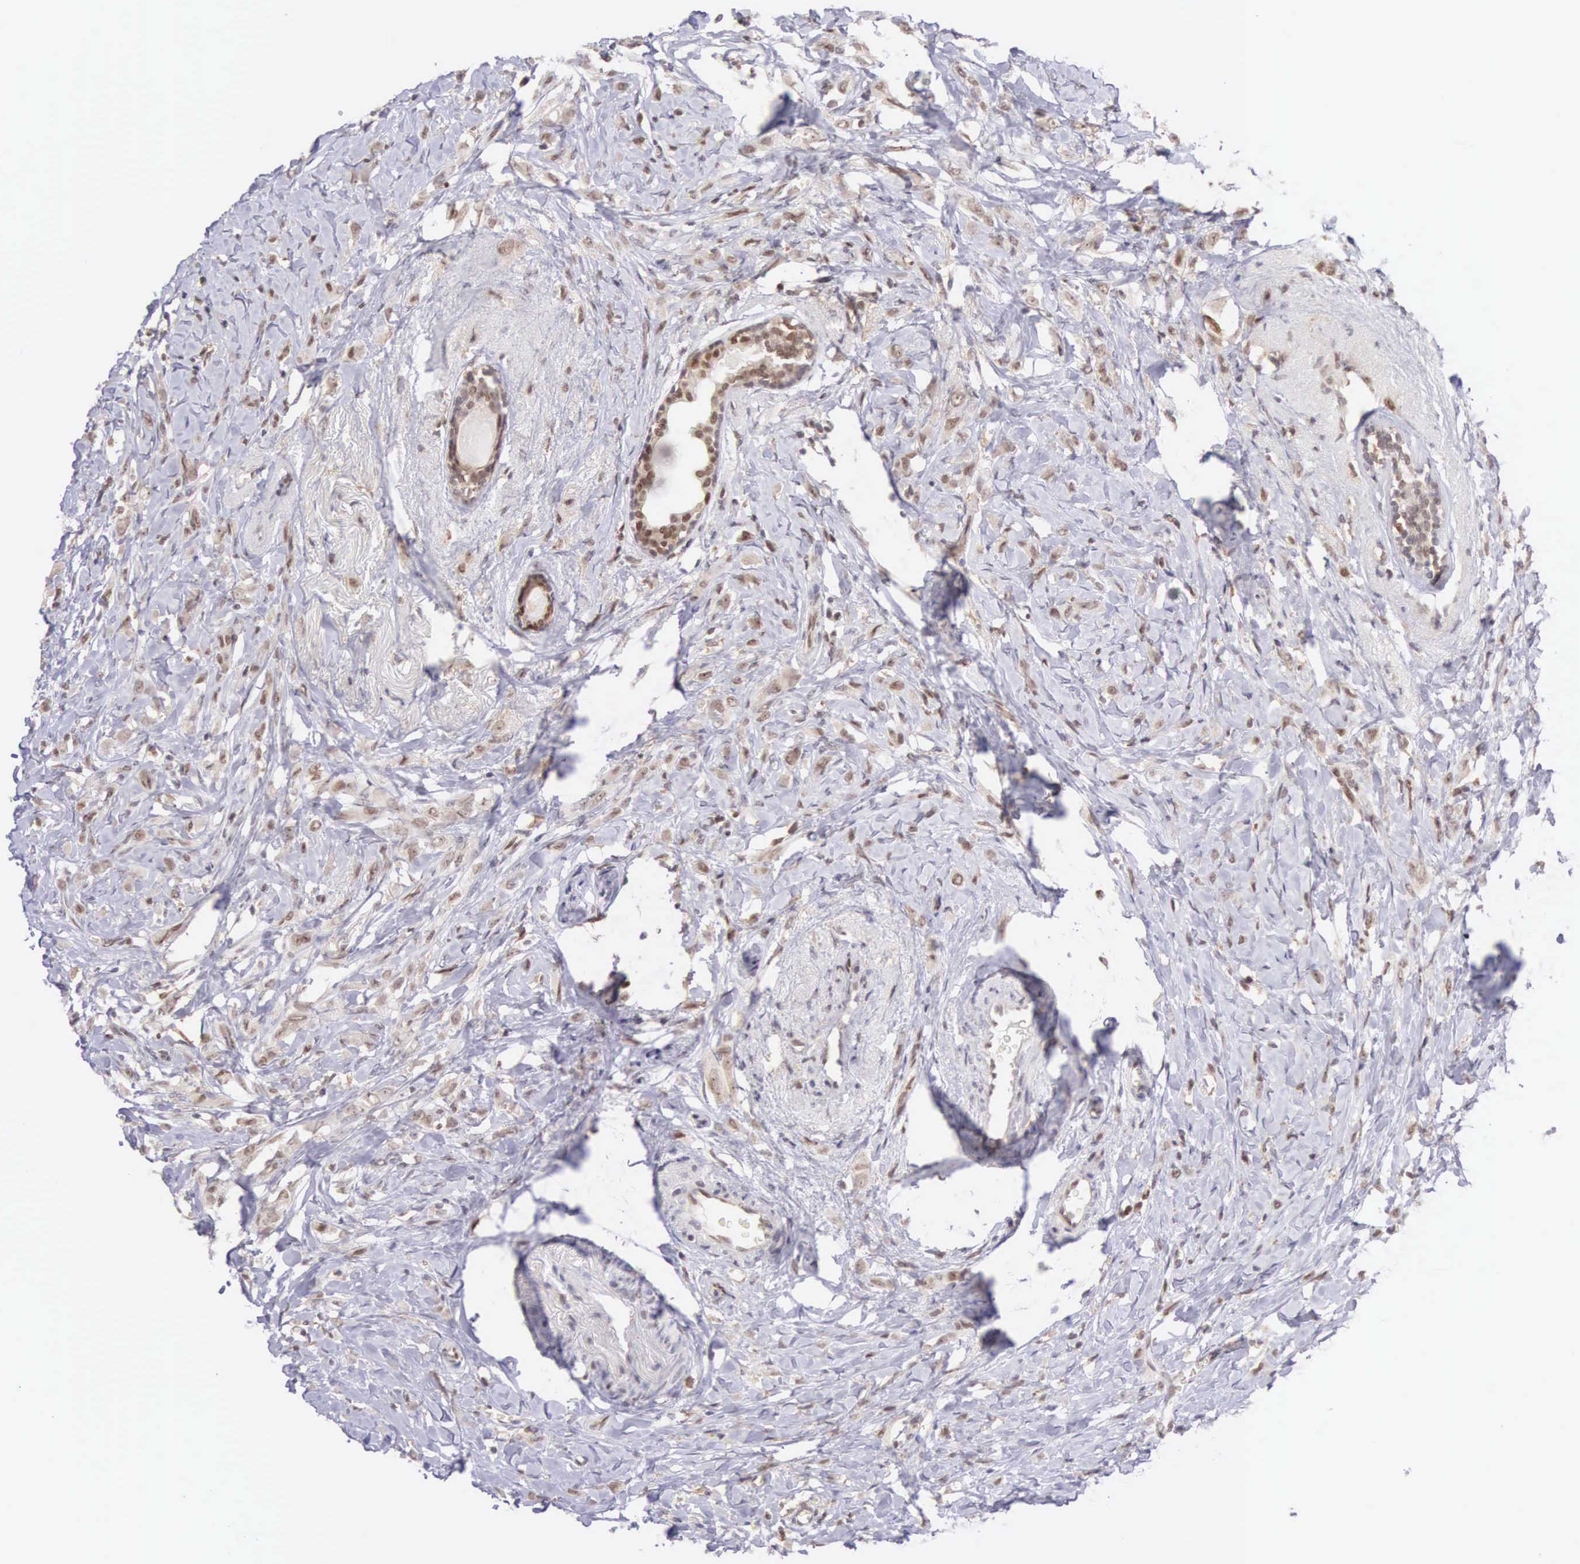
{"staining": {"intensity": "moderate", "quantity": "25%-75%", "location": "cytoplasmic/membranous,nuclear"}, "tissue": "breast cancer", "cell_type": "Tumor cells", "image_type": "cancer", "snomed": [{"axis": "morphology", "description": "Lobular carcinoma"}, {"axis": "topography", "description": "Breast"}], "caption": "Immunohistochemistry (IHC) of lobular carcinoma (breast) exhibits medium levels of moderate cytoplasmic/membranous and nuclear expression in about 25%-75% of tumor cells.", "gene": "GRK3", "patient": {"sex": "female", "age": 57}}